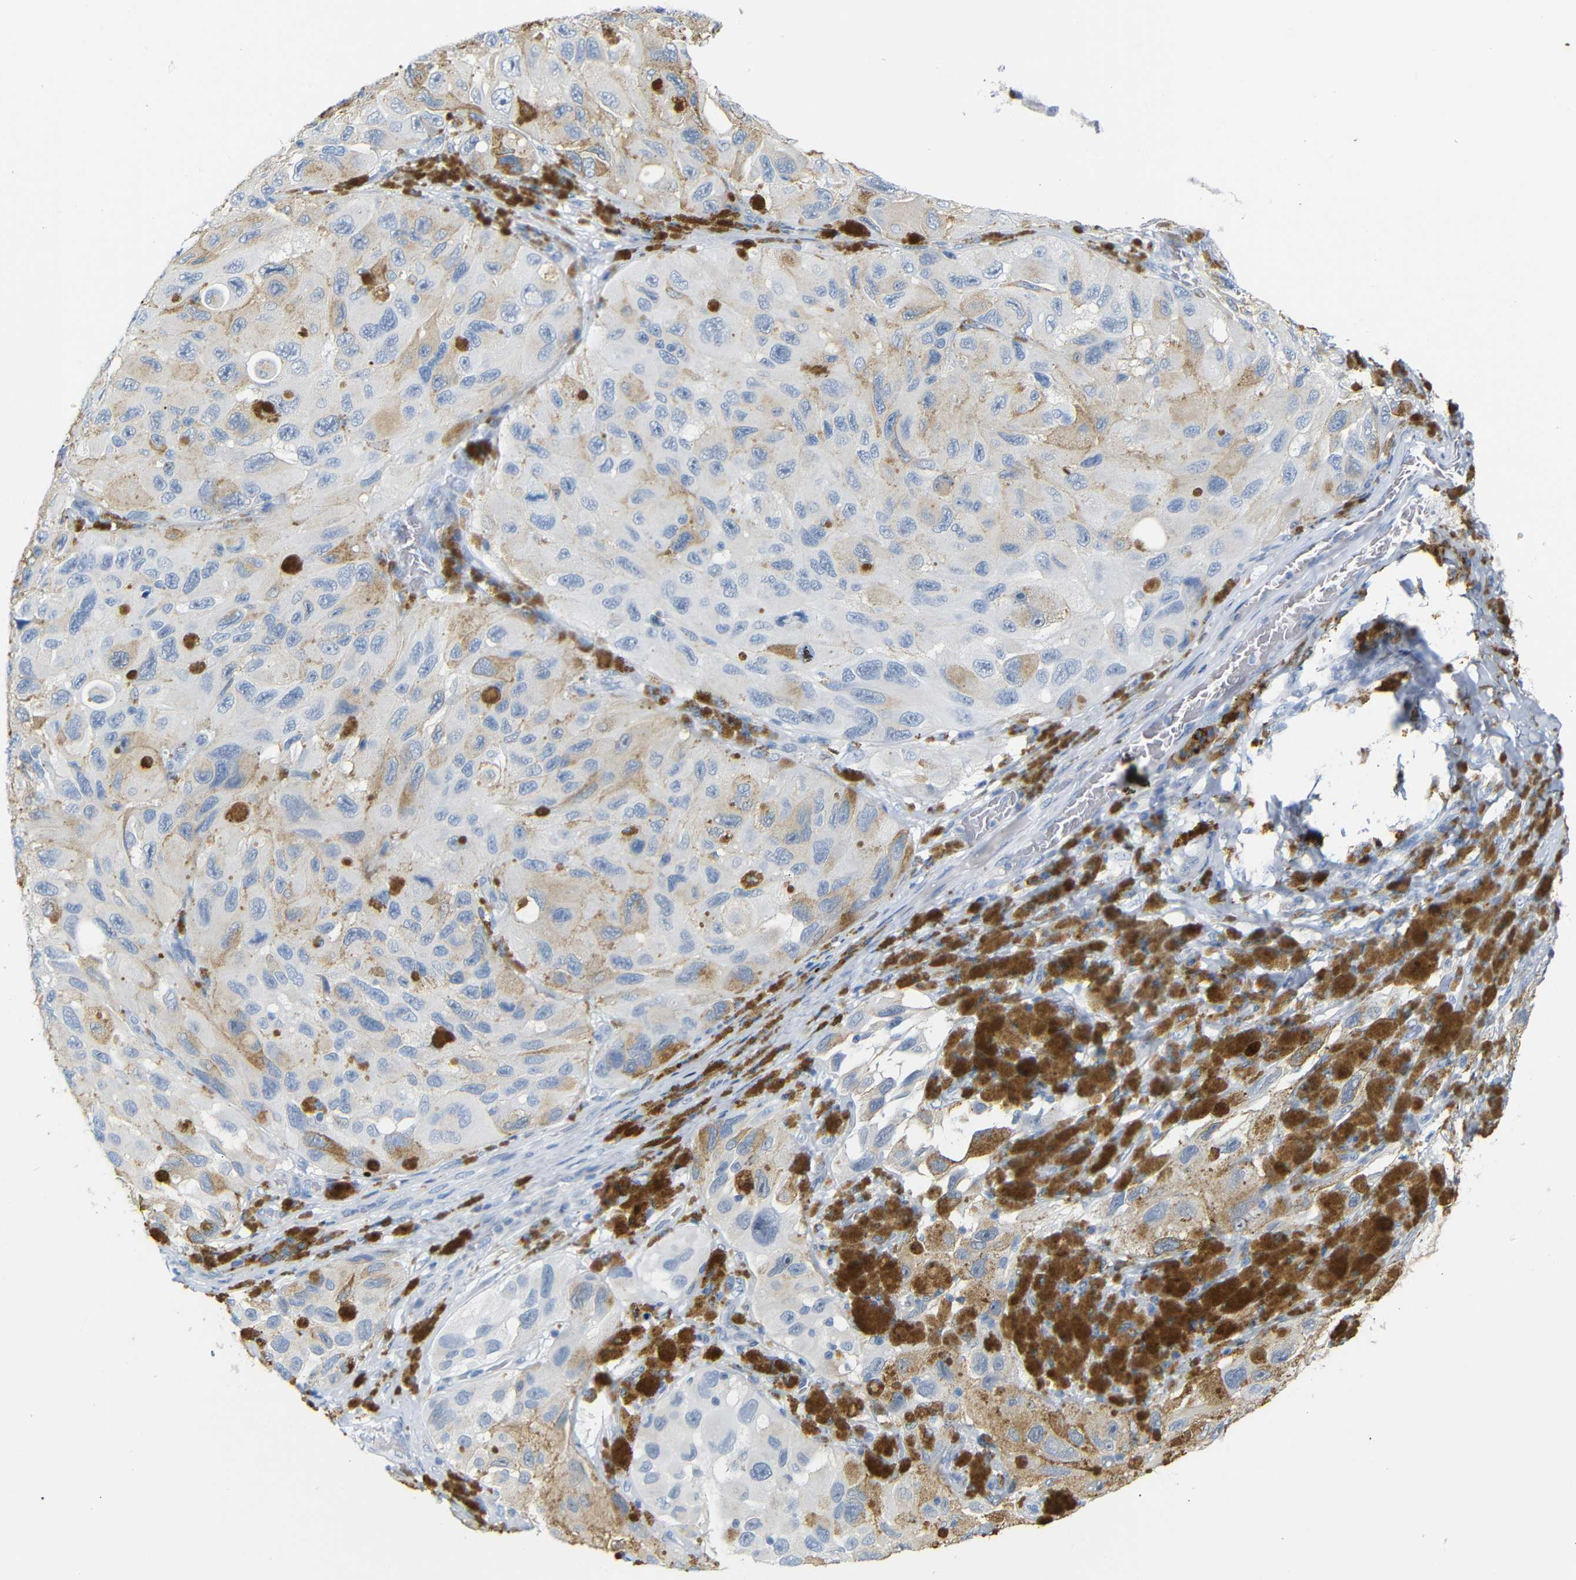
{"staining": {"intensity": "weak", "quantity": "<25%", "location": "cytoplasmic/membranous"}, "tissue": "melanoma", "cell_type": "Tumor cells", "image_type": "cancer", "snomed": [{"axis": "morphology", "description": "Malignant melanoma, NOS"}, {"axis": "topography", "description": "Skin"}], "caption": "The micrograph displays no significant staining in tumor cells of melanoma.", "gene": "FCRL1", "patient": {"sex": "female", "age": 73}}